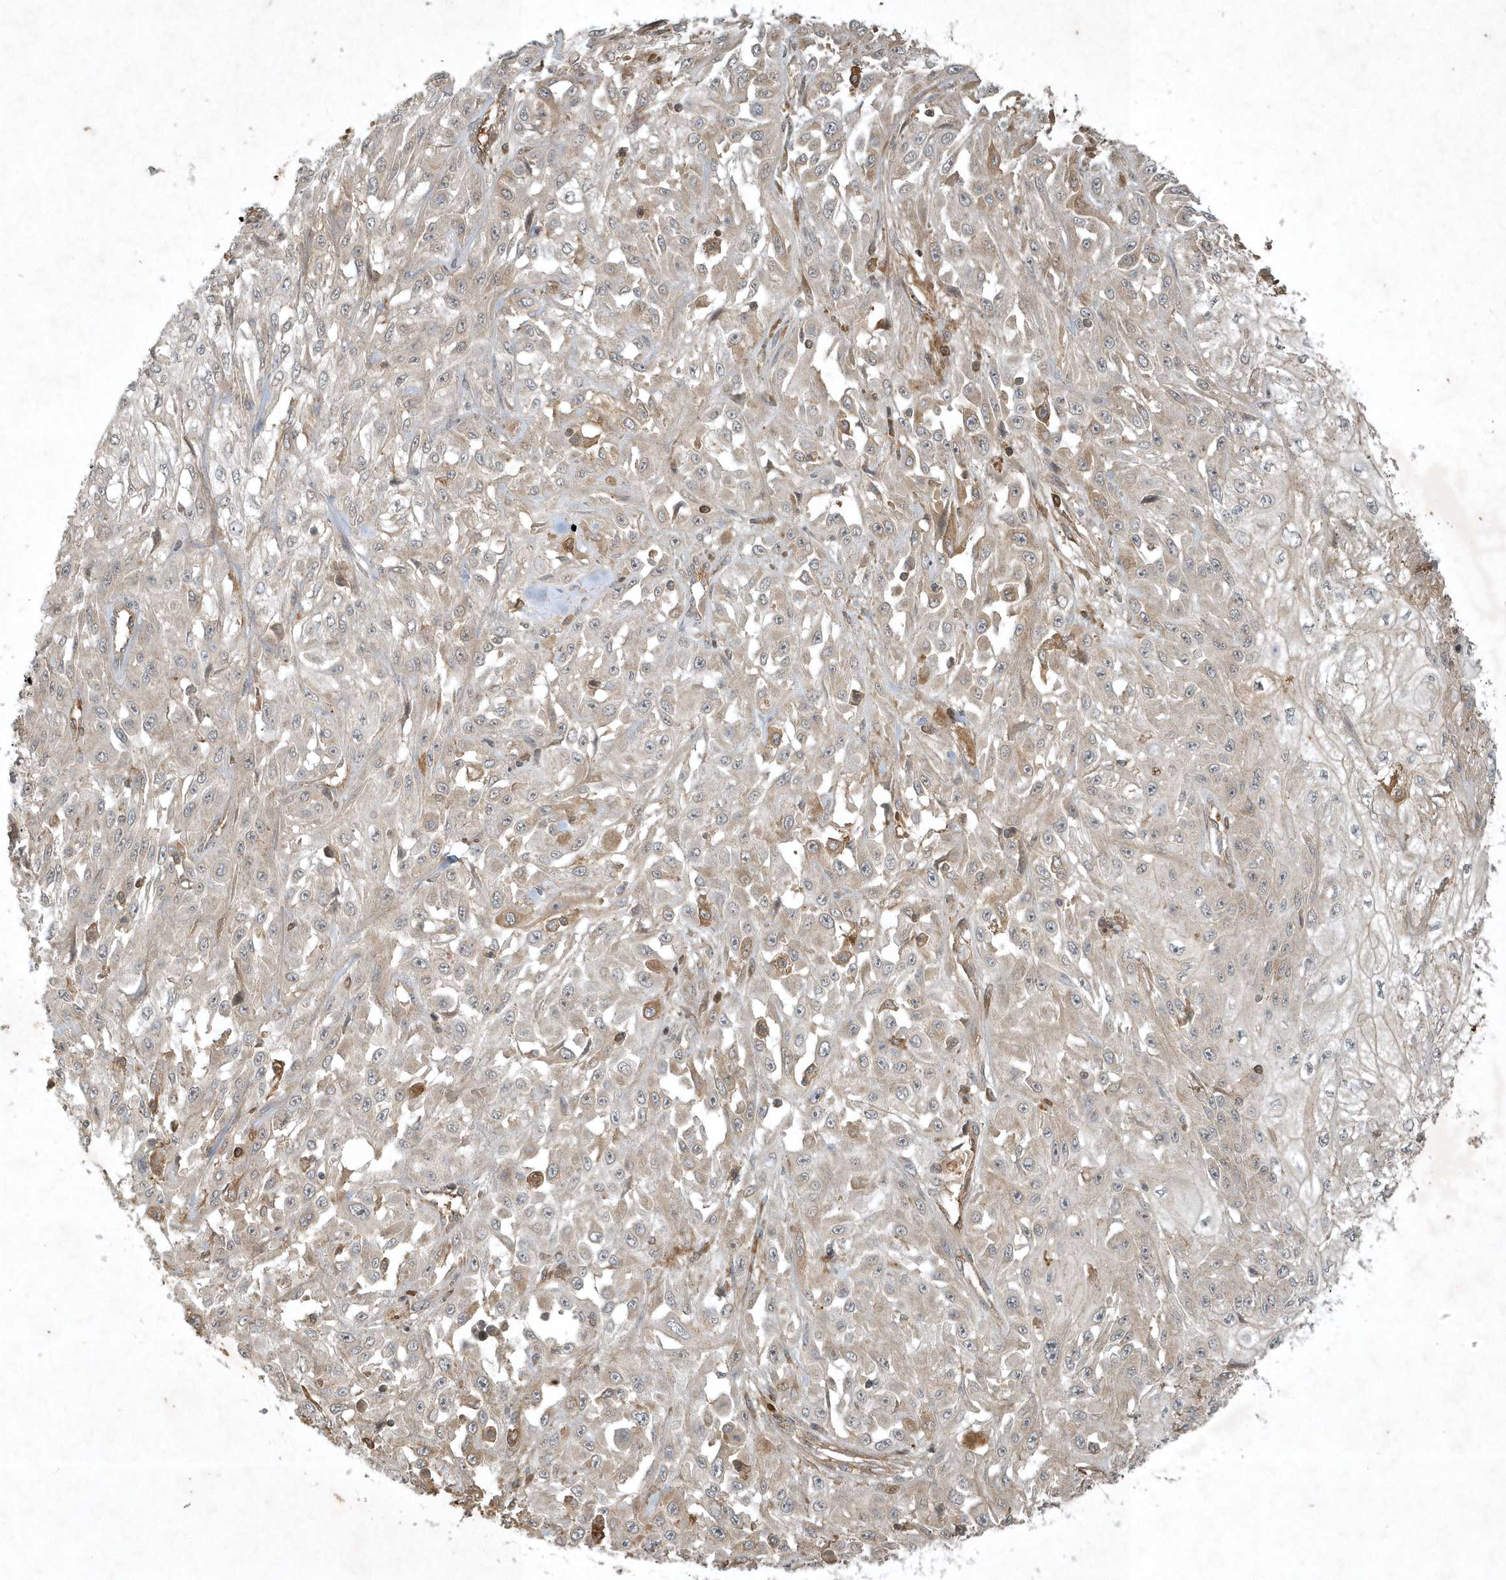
{"staining": {"intensity": "weak", "quantity": "<25%", "location": "cytoplasmic/membranous"}, "tissue": "skin cancer", "cell_type": "Tumor cells", "image_type": "cancer", "snomed": [{"axis": "morphology", "description": "Squamous cell carcinoma, NOS"}, {"axis": "morphology", "description": "Squamous cell carcinoma, metastatic, NOS"}, {"axis": "topography", "description": "Skin"}, {"axis": "topography", "description": "Lymph node"}], "caption": "Skin cancer was stained to show a protein in brown. There is no significant positivity in tumor cells.", "gene": "TNFAIP6", "patient": {"sex": "male", "age": 75}}